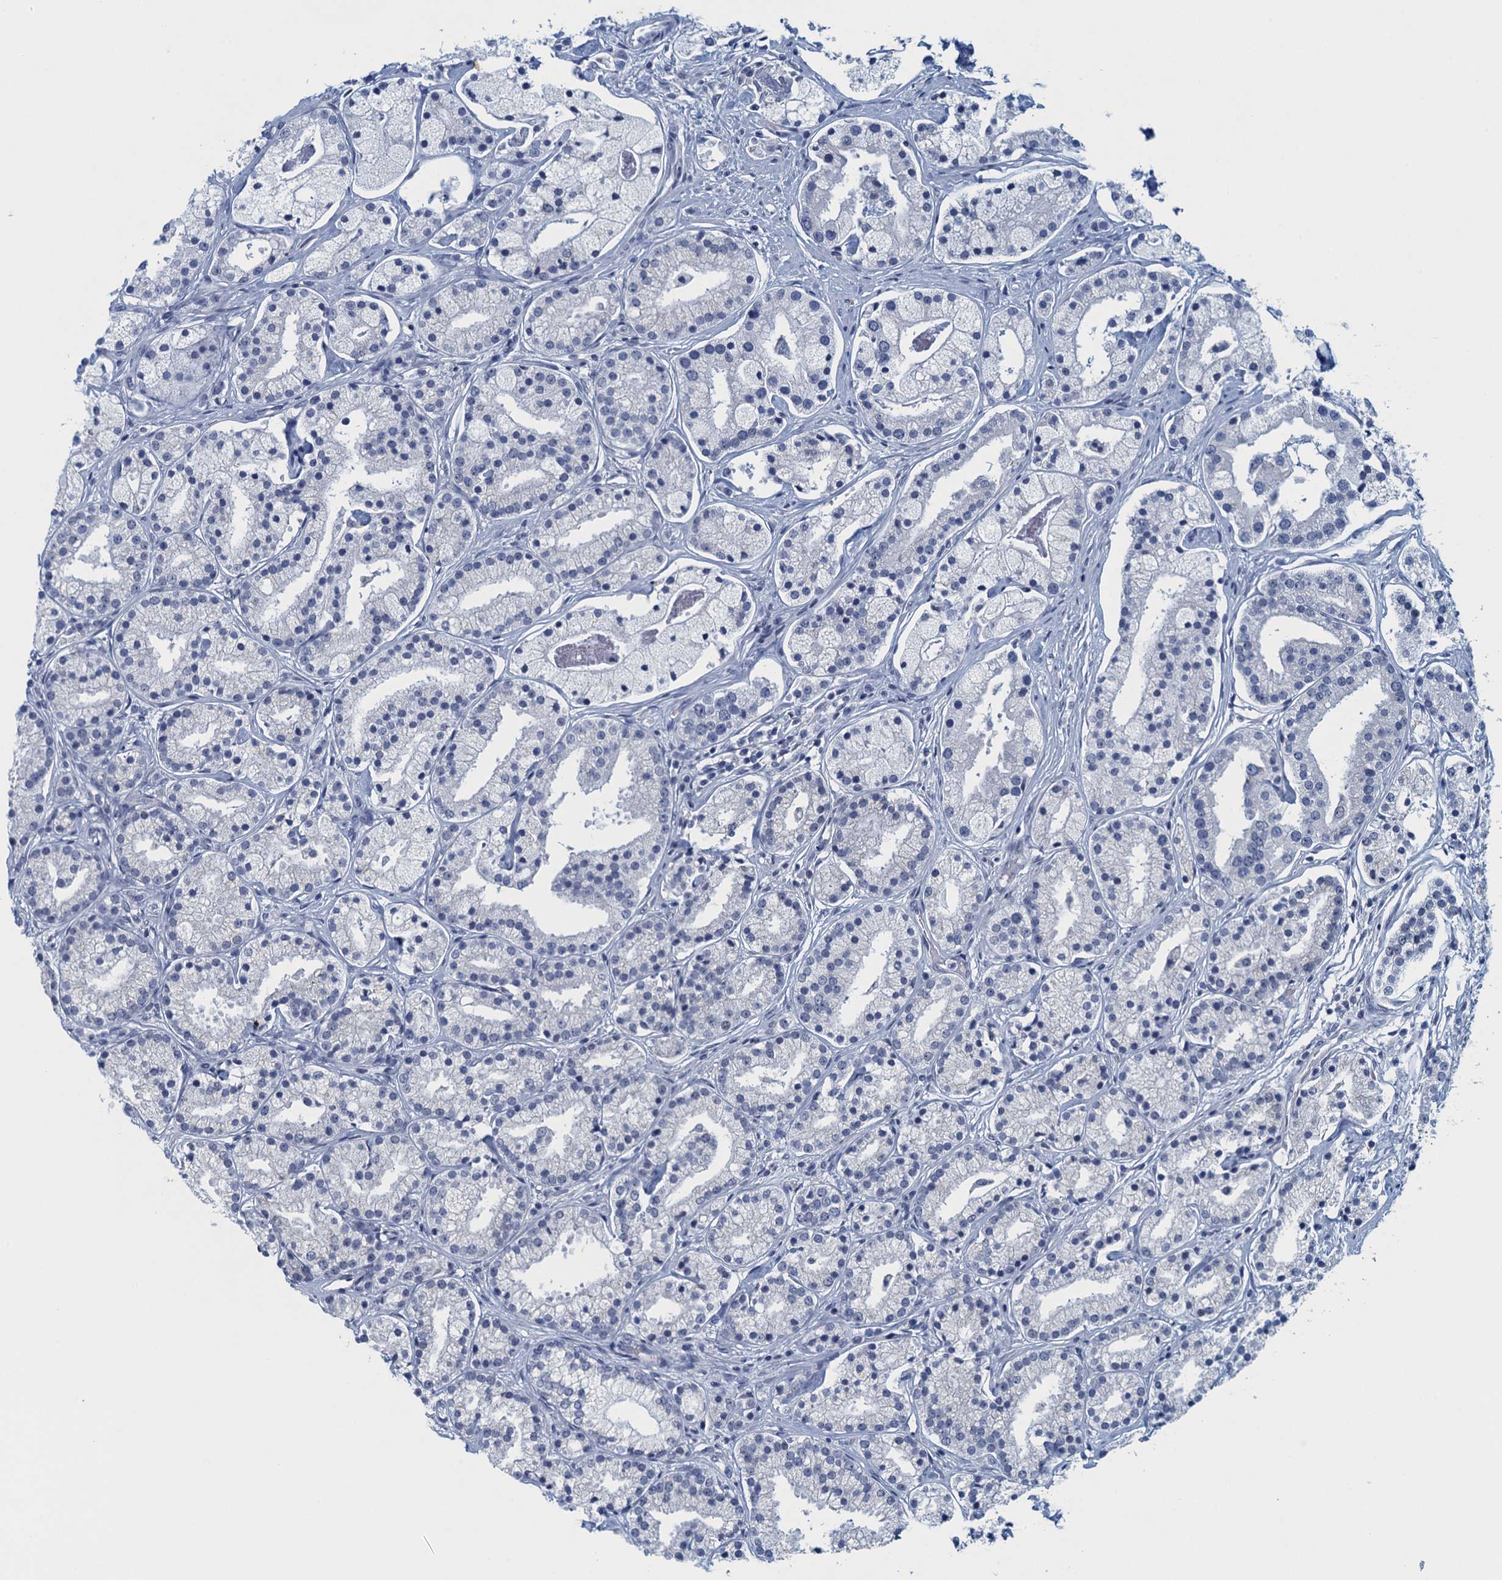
{"staining": {"intensity": "negative", "quantity": "none", "location": "none"}, "tissue": "prostate cancer", "cell_type": "Tumor cells", "image_type": "cancer", "snomed": [{"axis": "morphology", "description": "Adenocarcinoma, High grade"}, {"axis": "topography", "description": "Prostate"}], "caption": "Immunohistochemical staining of human prostate cancer (high-grade adenocarcinoma) displays no significant staining in tumor cells. Brightfield microscopy of IHC stained with DAB (3,3'-diaminobenzidine) (brown) and hematoxylin (blue), captured at high magnification.", "gene": "ENSG00000131152", "patient": {"sex": "male", "age": 69}}